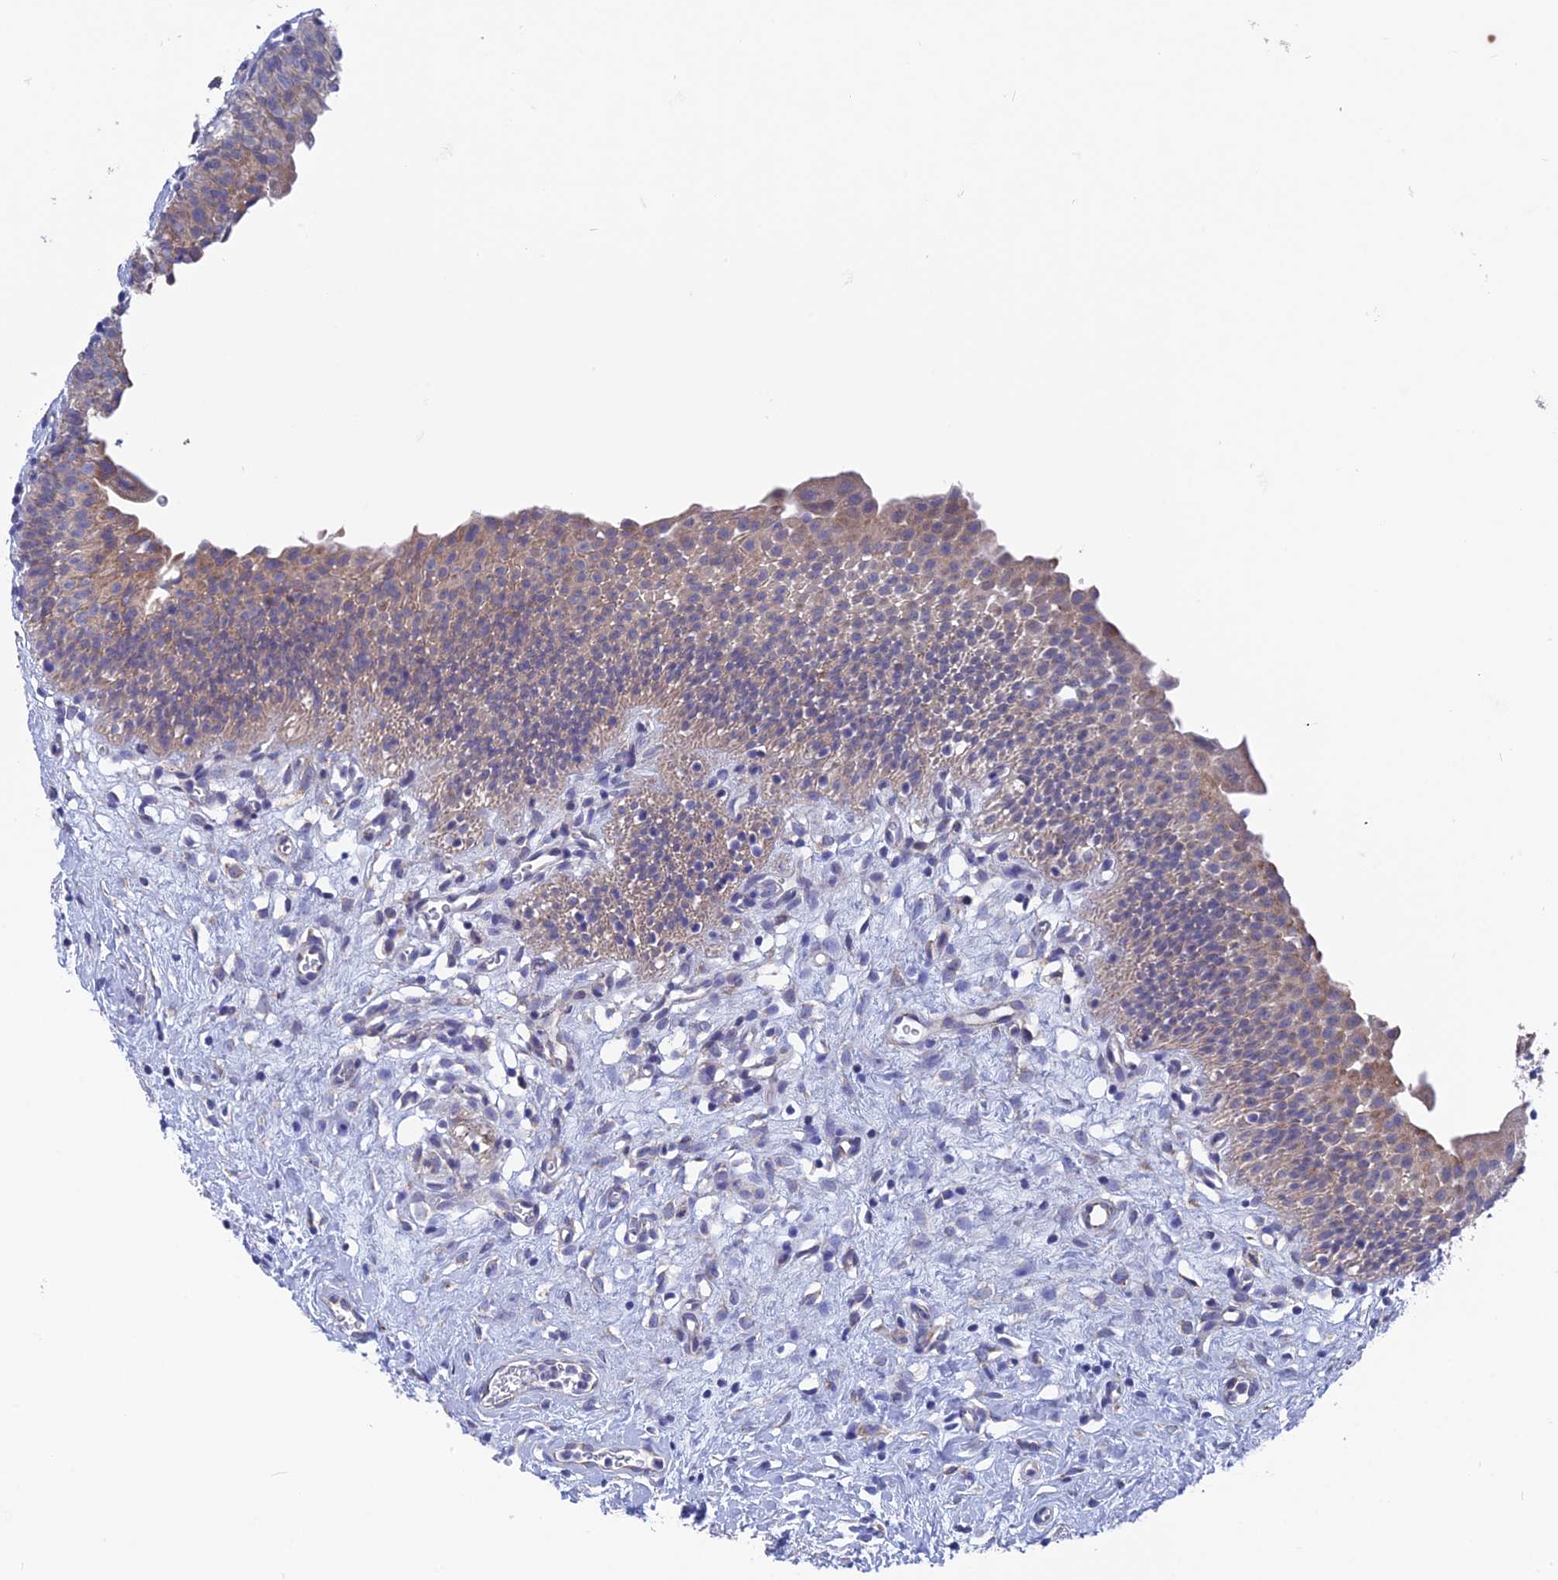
{"staining": {"intensity": "weak", "quantity": "25%-75%", "location": "cytoplasmic/membranous"}, "tissue": "urinary bladder", "cell_type": "Urothelial cells", "image_type": "normal", "snomed": [{"axis": "morphology", "description": "Normal tissue, NOS"}, {"axis": "topography", "description": "Urinary bladder"}], "caption": "Immunohistochemical staining of benign urinary bladder reveals weak cytoplasmic/membranous protein staining in approximately 25%-75% of urothelial cells.", "gene": "AK4P3", "patient": {"sex": "male", "age": 51}}